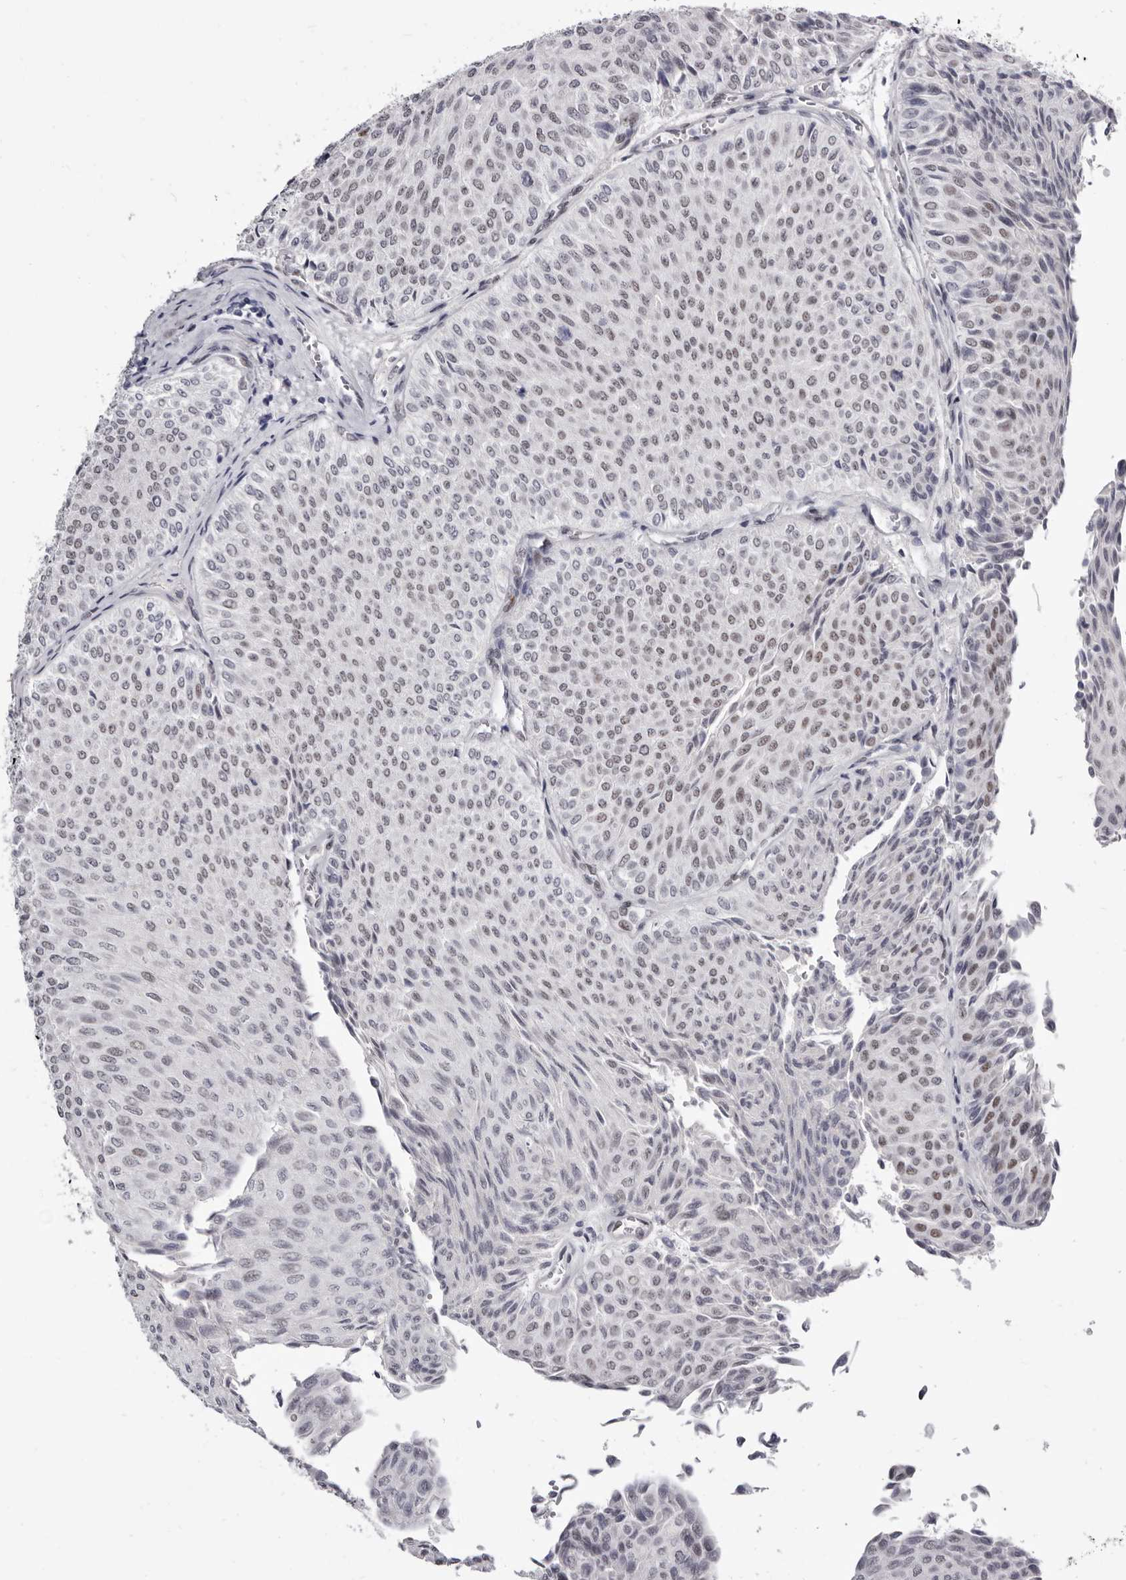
{"staining": {"intensity": "weak", "quantity": "<25%", "location": "nuclear"}, "tissue": "urothelial cancer", "cell_type": "Tumor cells", "image_type": "cancer", "snomed": [{"axis": "morphology", "description": "Urothelial carcinoma, Low grade"}, {"axis": "topography", "description": "Urinary bladder"}], "caption": "Immunohistochemical staining of low-grade urothelial carcinoma exhibits no significant staining in tumor cells.", "gene": "ZNF326", "patient": {"sex": "male", "age": 78}}